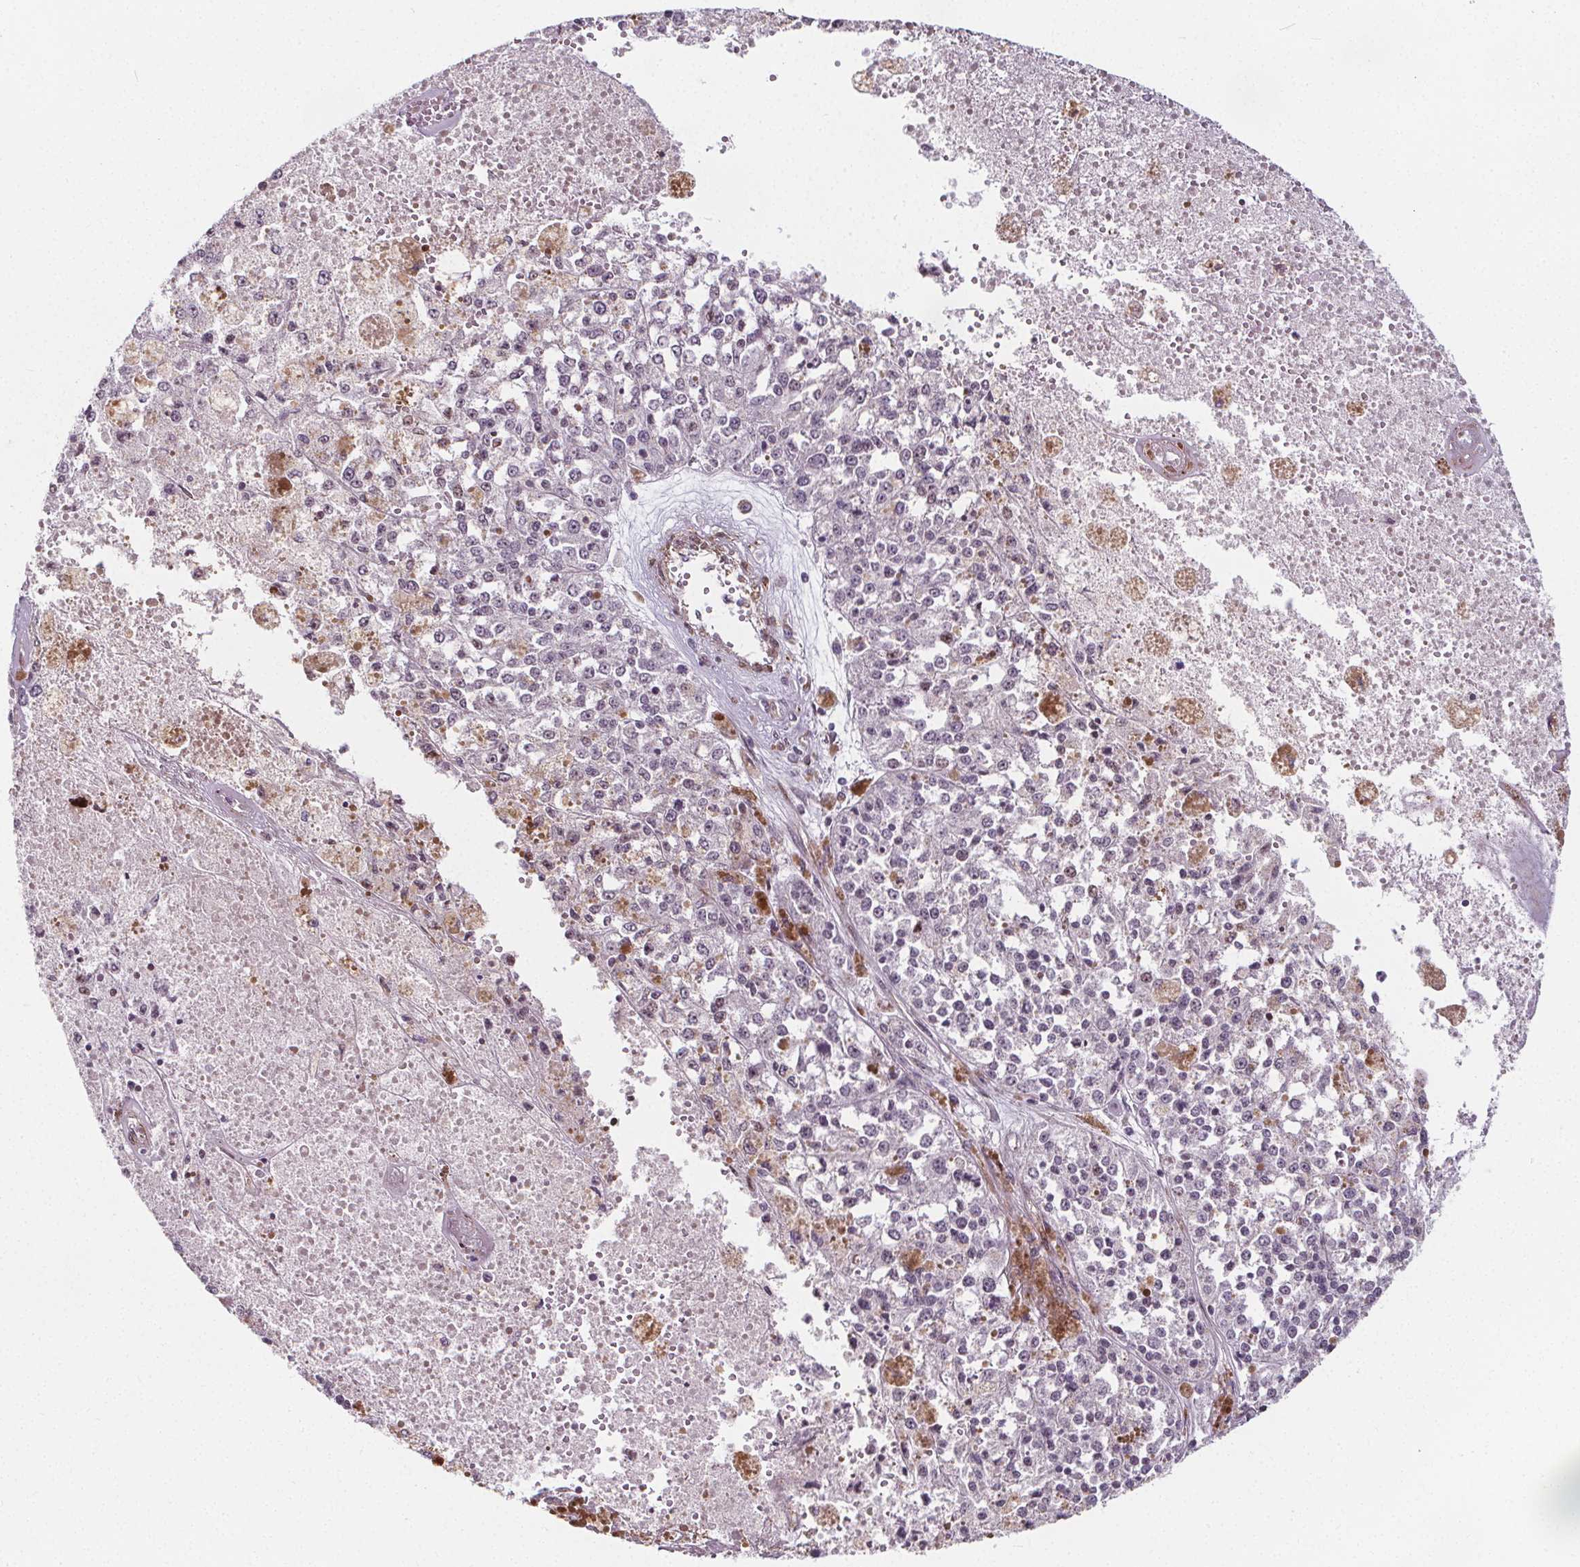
{"staining": {"intensity": "negative", "quantity": "none", "location": "none"}, "tissue": "melanoma", "cell_type": "Tumor cells", "image_type": "cancer", "snomed": [{"axis": "morphology", "description": "Malignant melanoma, Metastatic site"}, {"axis": "topography", "description": "Lymph node"}], "caption": "The histopathology image displays no significant staining in tumor cells of malignant melanoma (metastatic site).", "gene": "HAS1", "patient": {"sex": "female", "age": 64}}